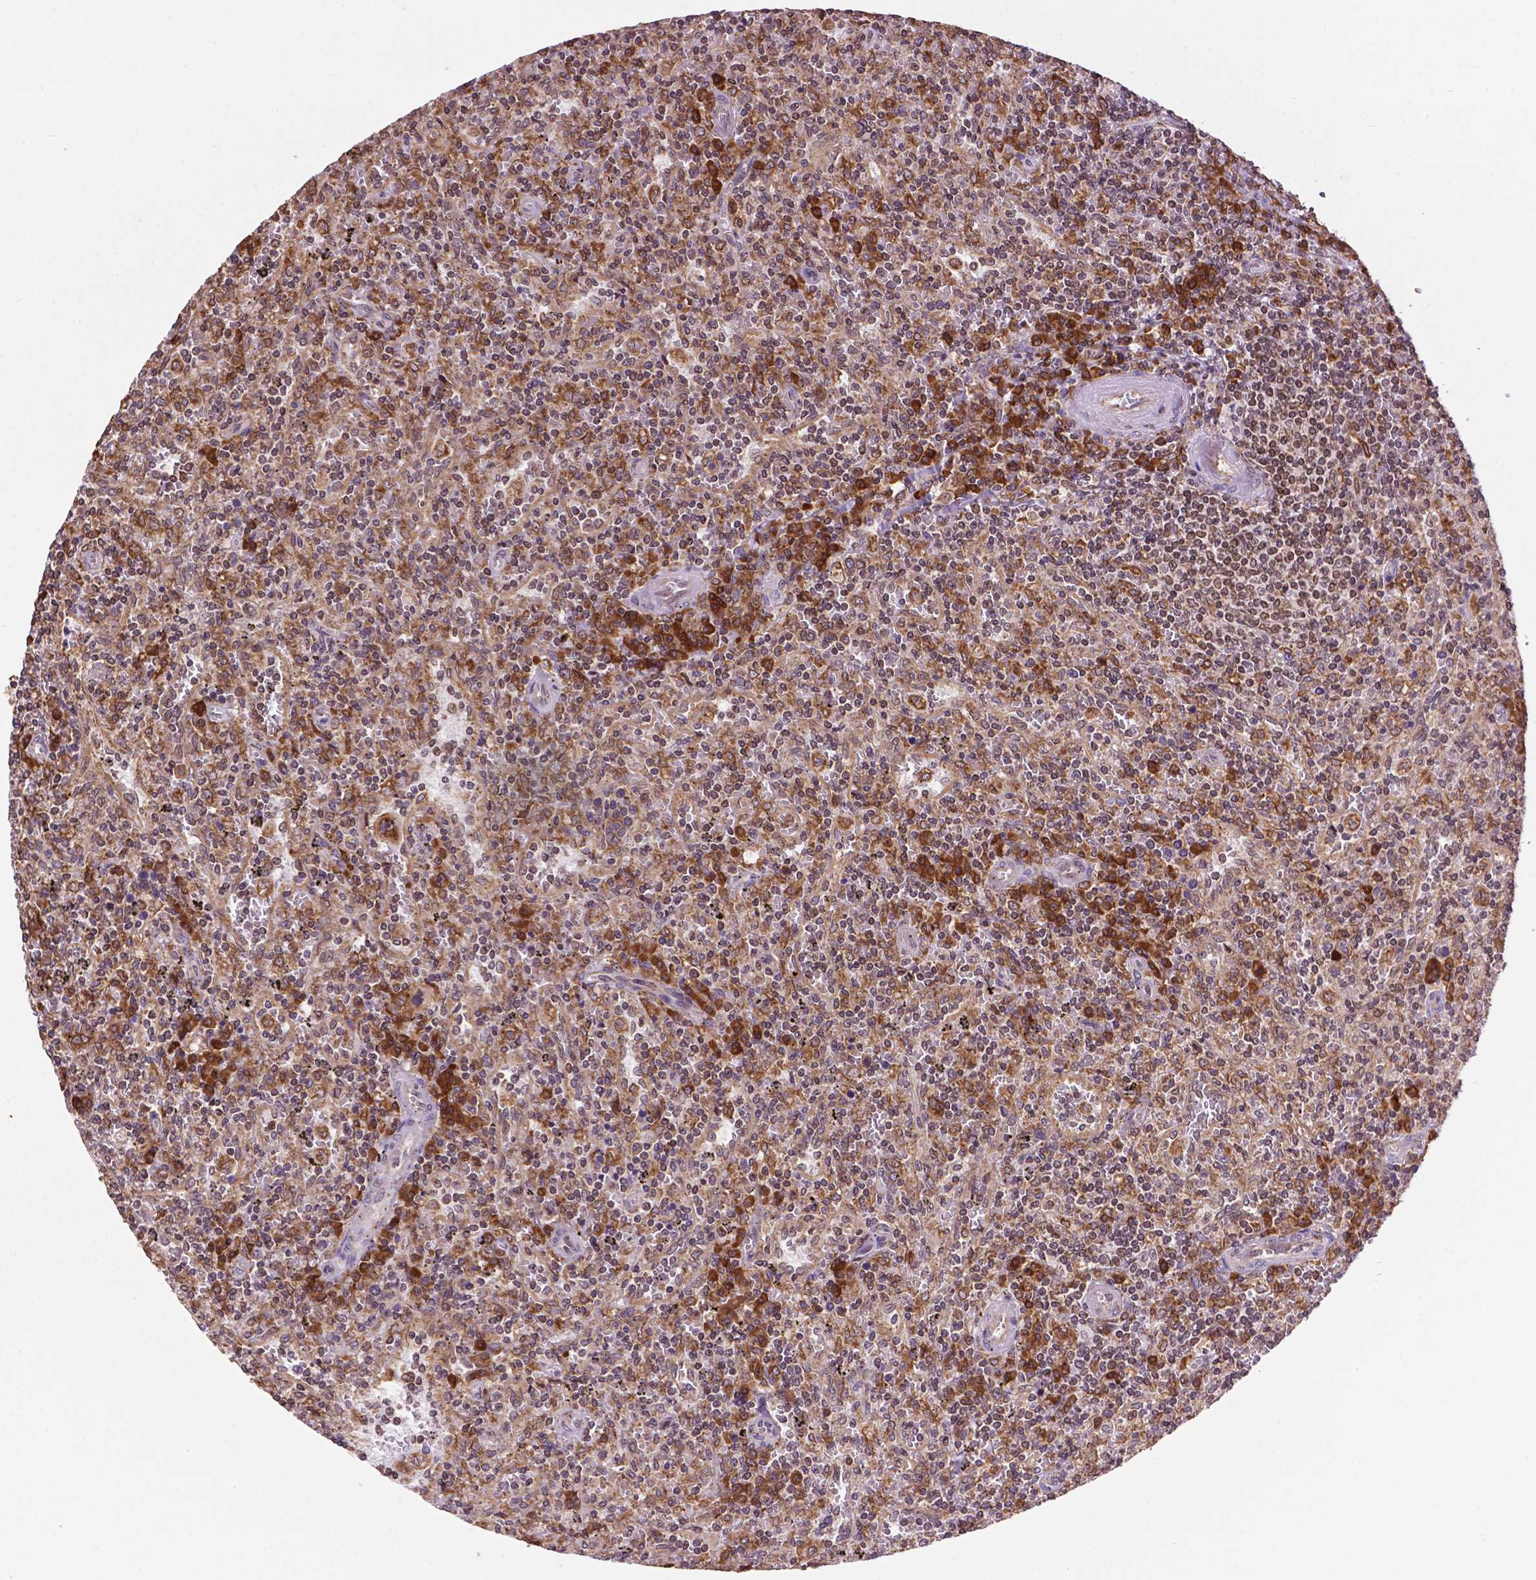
{"staining": {"intensity": "weak", "quantity": "<25%", "location": "cytoplasmic/membranous"}, "tissue": "lymphoma", "cell_type": "Tumor cells", "image_type": "cancer", "snomed": [{"axis": "morphology", "description": "Malignant lymphoma, non-Hodgkin's type, Low grade"}, {"axis": "topography", "description": "Spleen"}], "caption": "Immunohistochemical staining of low-grade malignant lymphoma, non-Hodgkin's type reveals no significant positivity in tumor cells.", "gene": "GANAB", "patient": {"sex": "male", "age": 62}}